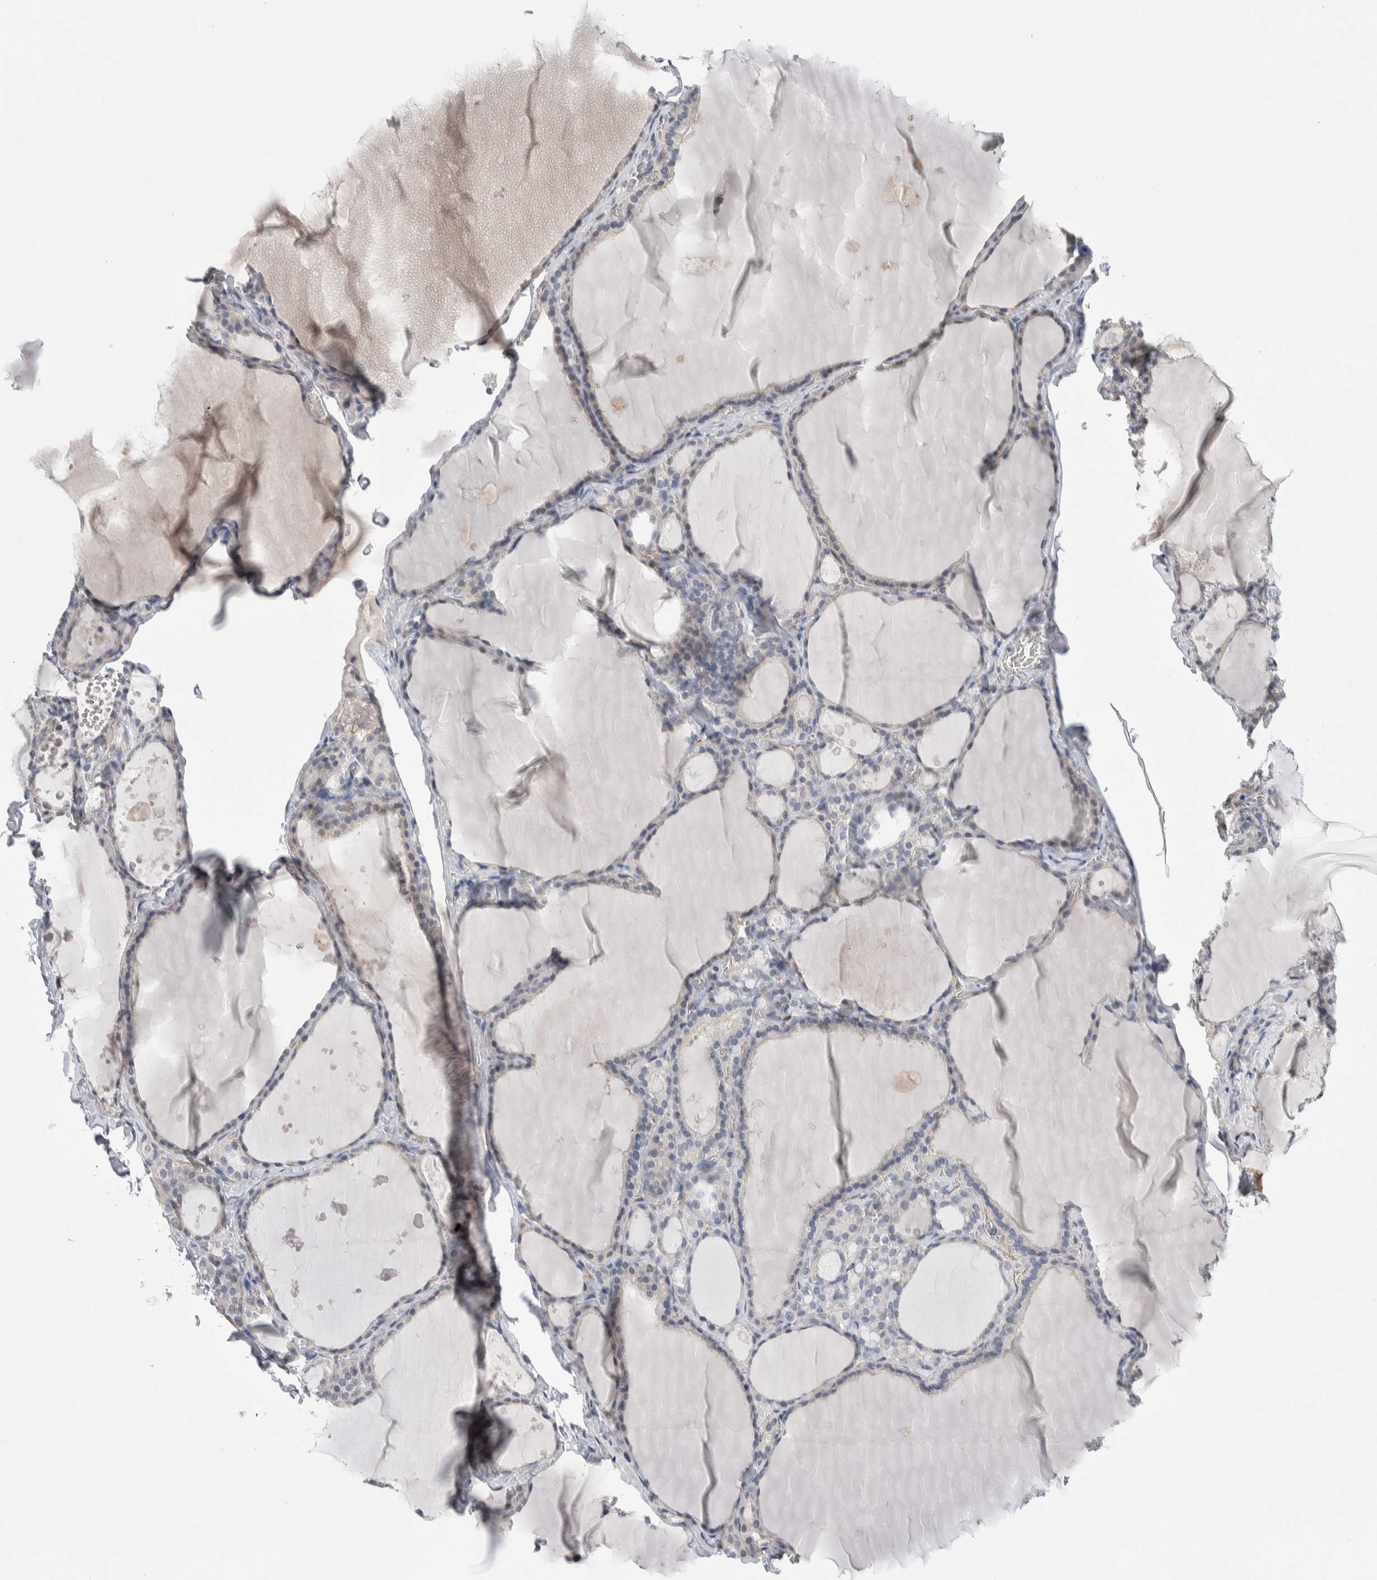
{"staining": {"intensity": "negative", "quantity": "none", "location": "none"}, "tissue": "thyroid gland", "cell_type": "Glandular cells", "image_type": "normal", "snomed": [{"axis": "morphology", "description": "Normal tissue, NOS"}, {"axis": "topography", "description": "Thyroid gland"}], "caption": "Immunohistochemistry of benign human thyroid gland demonstrates no staining in glandular cells.", "gene": "ZBTB49", "patient": {"sex": "male", "age": 56}}